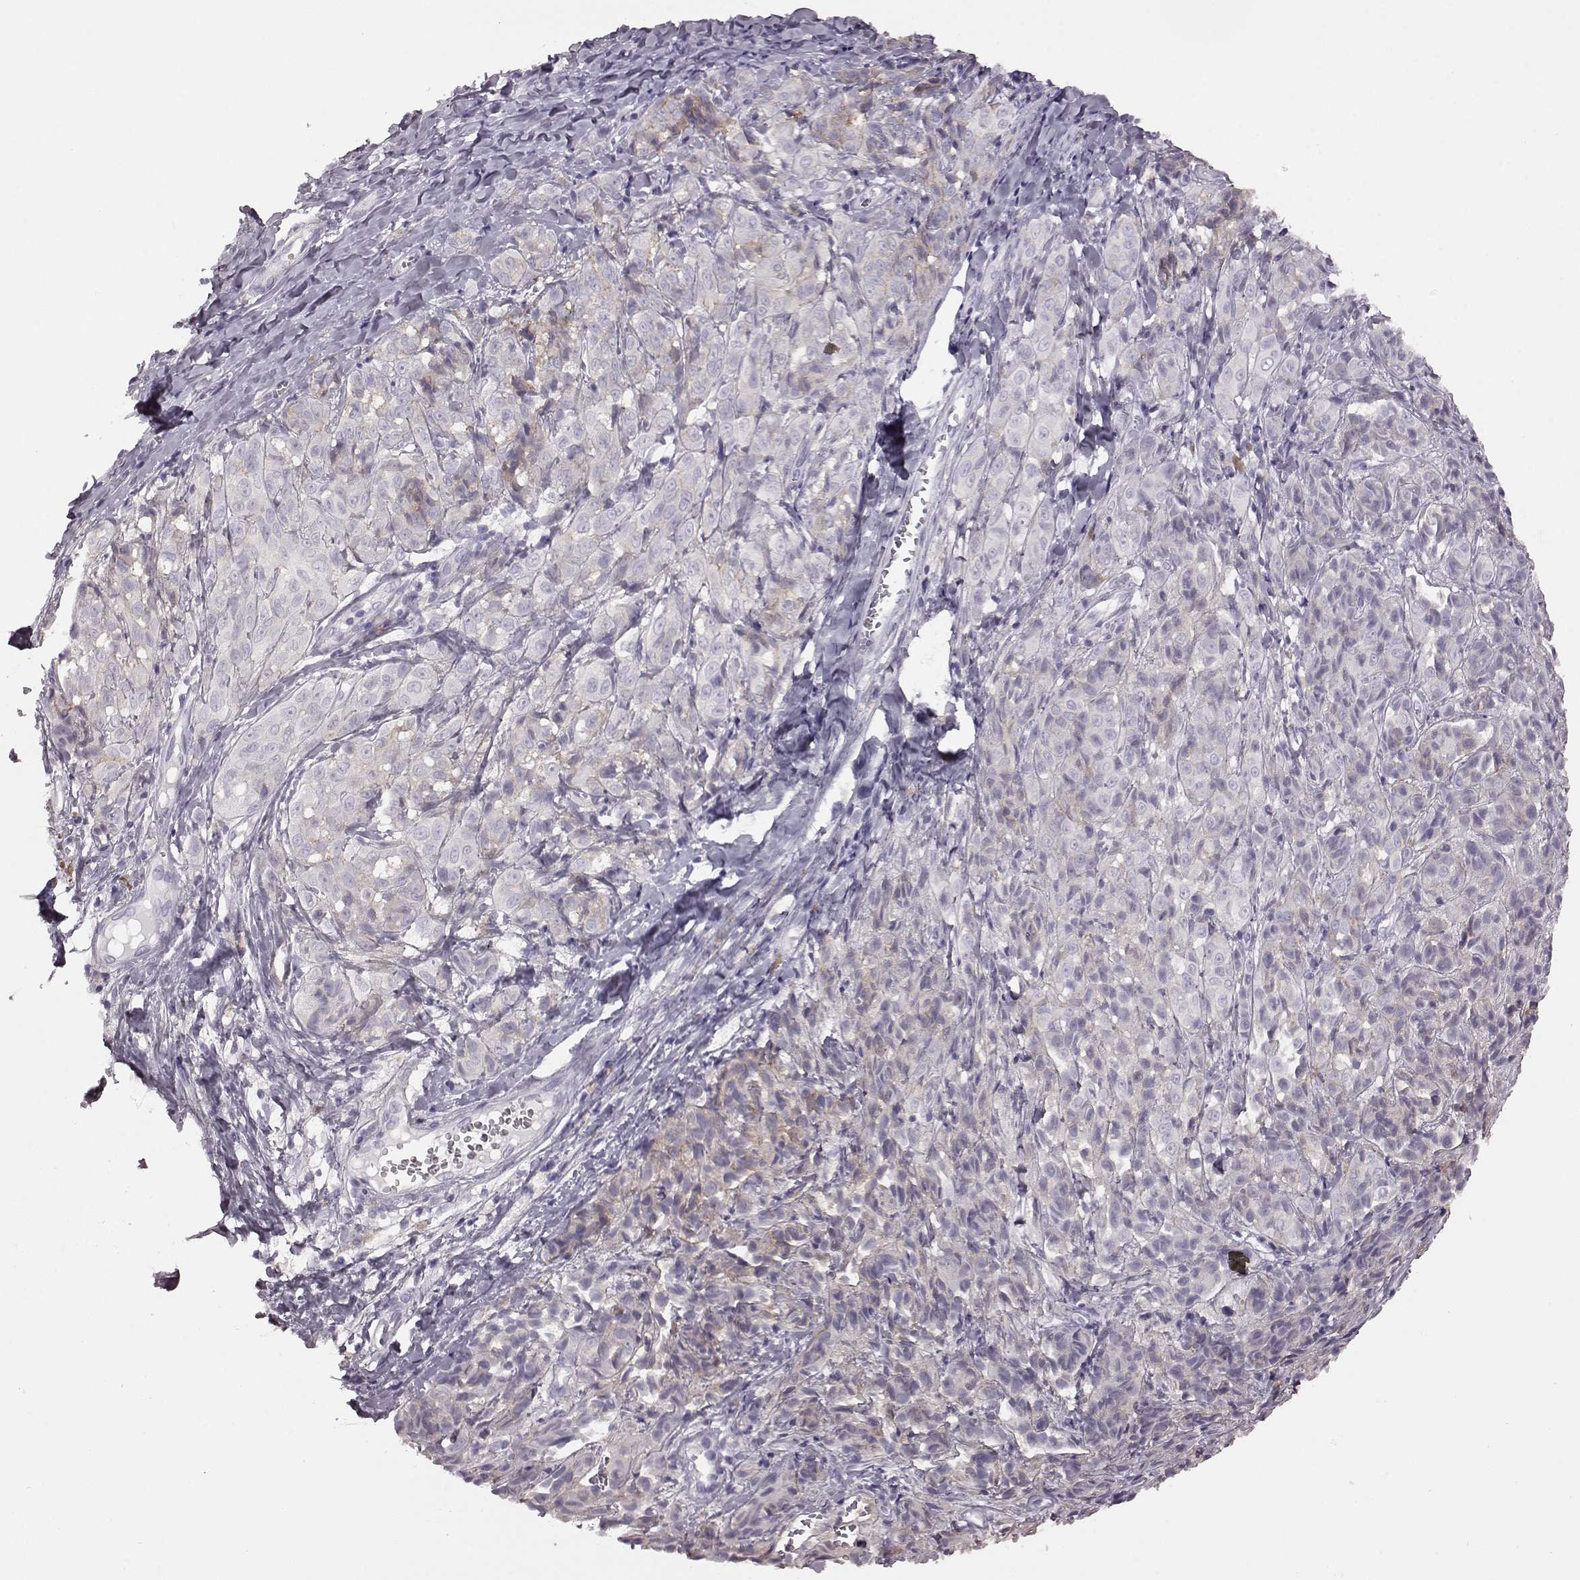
{"staining": {"intensity": "negative", "quantity": "none", "location": "none"}, "tissue": "melanoma", "cell_type": "Tumor cells", "image_type": "cancer", "snomed": [{"axis": "morphology", "description": "Malignant melanoma, NOS"}, {"axis": "topography", "description": "Skin"}], "caption": "Immunohistochemistry (IHC) histopathology image of melanoma stained for a protein (brown), which demonstrates no expression in tumor cells.", "gene": "CRYBA2", "patient": {"sex": "male", "age": 89}}